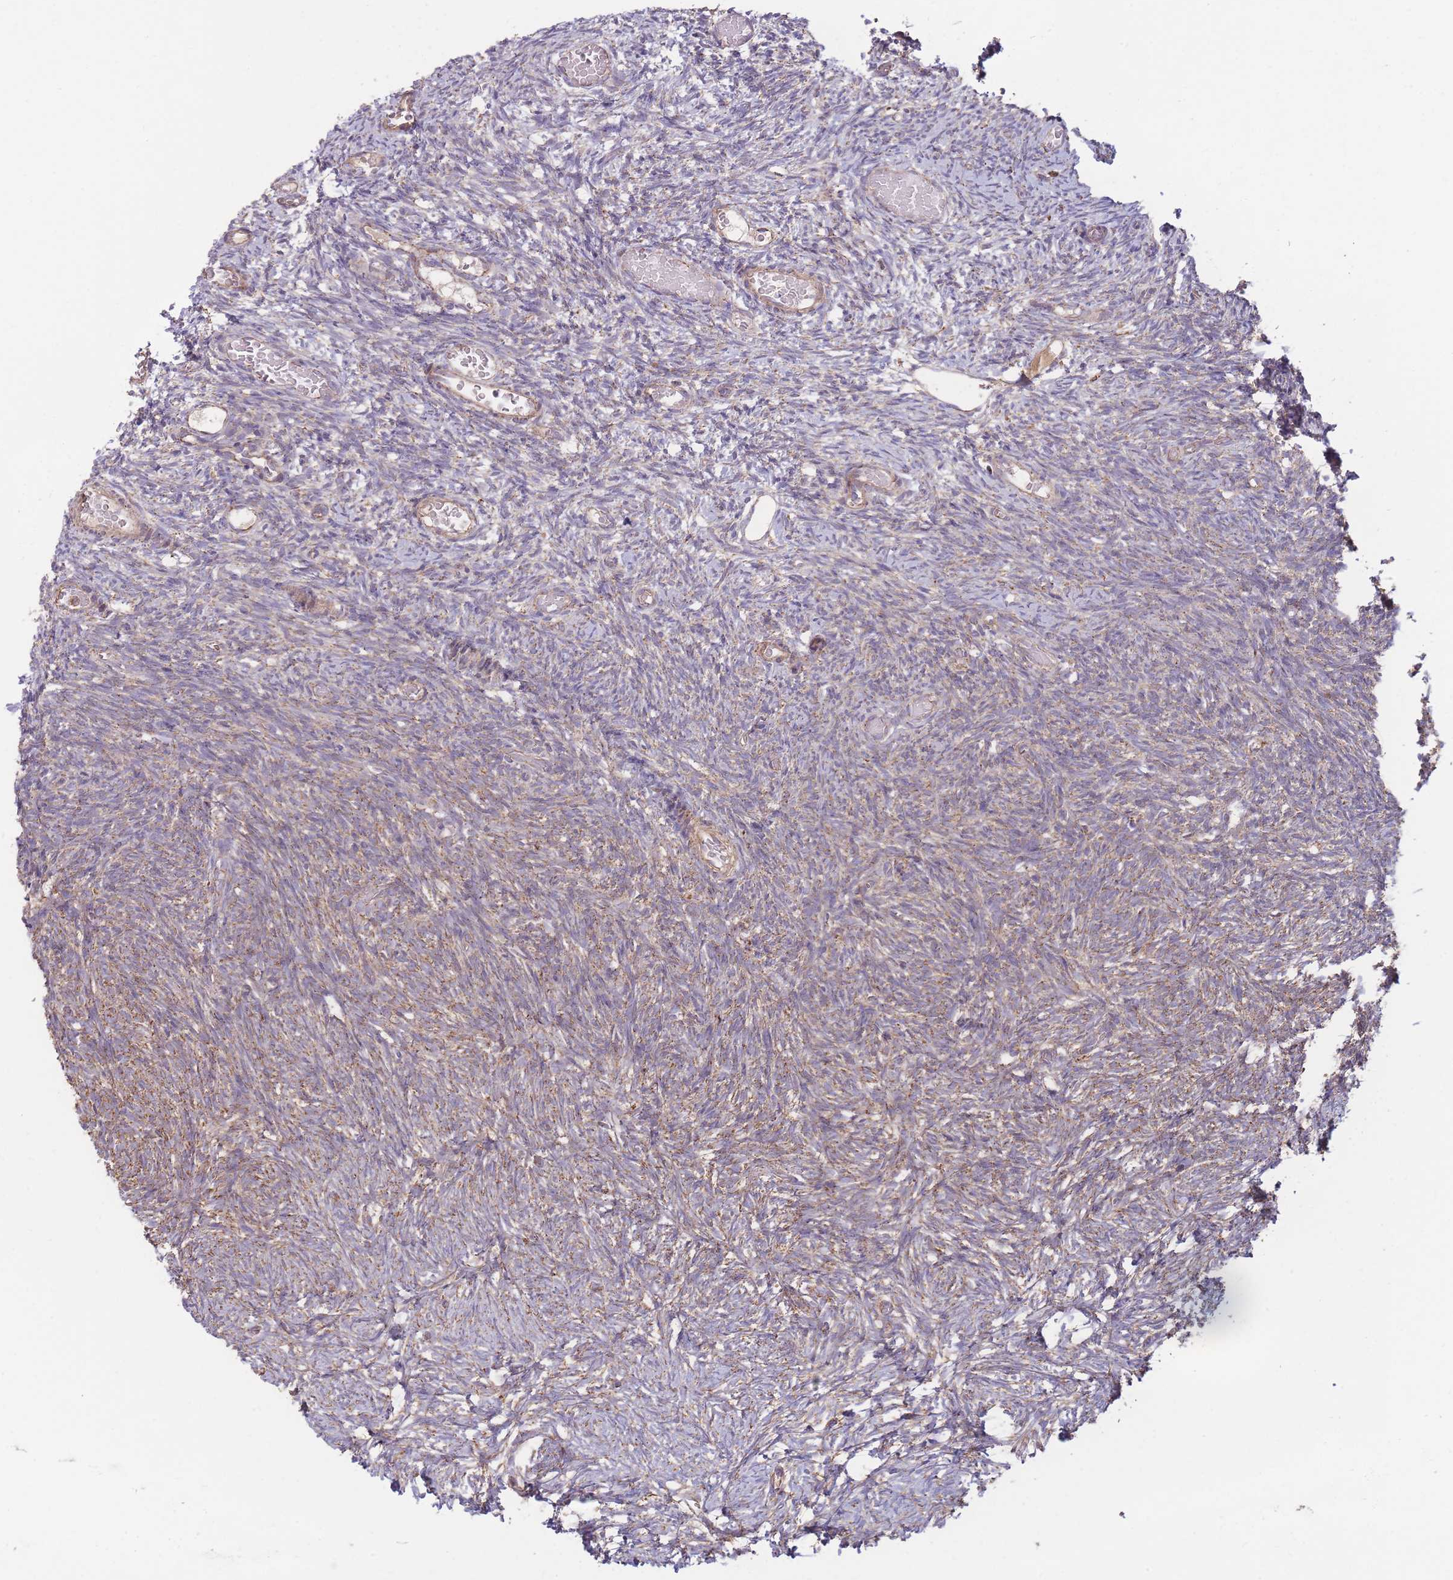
{"staining": {"intensity": "moderate", "quantity": ">75%", "location": "cytoplasmic/membranous"}, "tissue": "ovary", "cell_type": "Ovarian stroma cells", "image_type": "normal", "snomed": [{"axis": "morphology", "description": "Normal tissue, NOS"}, {"axis": "topography", "description": "Ovary"}], "caption": "Immunohistochemistry (IHC) staining of normal ovary, which reveals medium levels of moderate cytoplasmic/membranous positivity in about >75% of ovarian stroma cells indicating moderate cytoplasmic/membranous protein positivity. The staining was performed using DAB (3,3'-diaminobenzidine) (brown) for protein detection and nuclei were counterstained in hematoxylin (blue).", "gene": "KIF16B", "patient": {"sex": "female", "age": 39}}